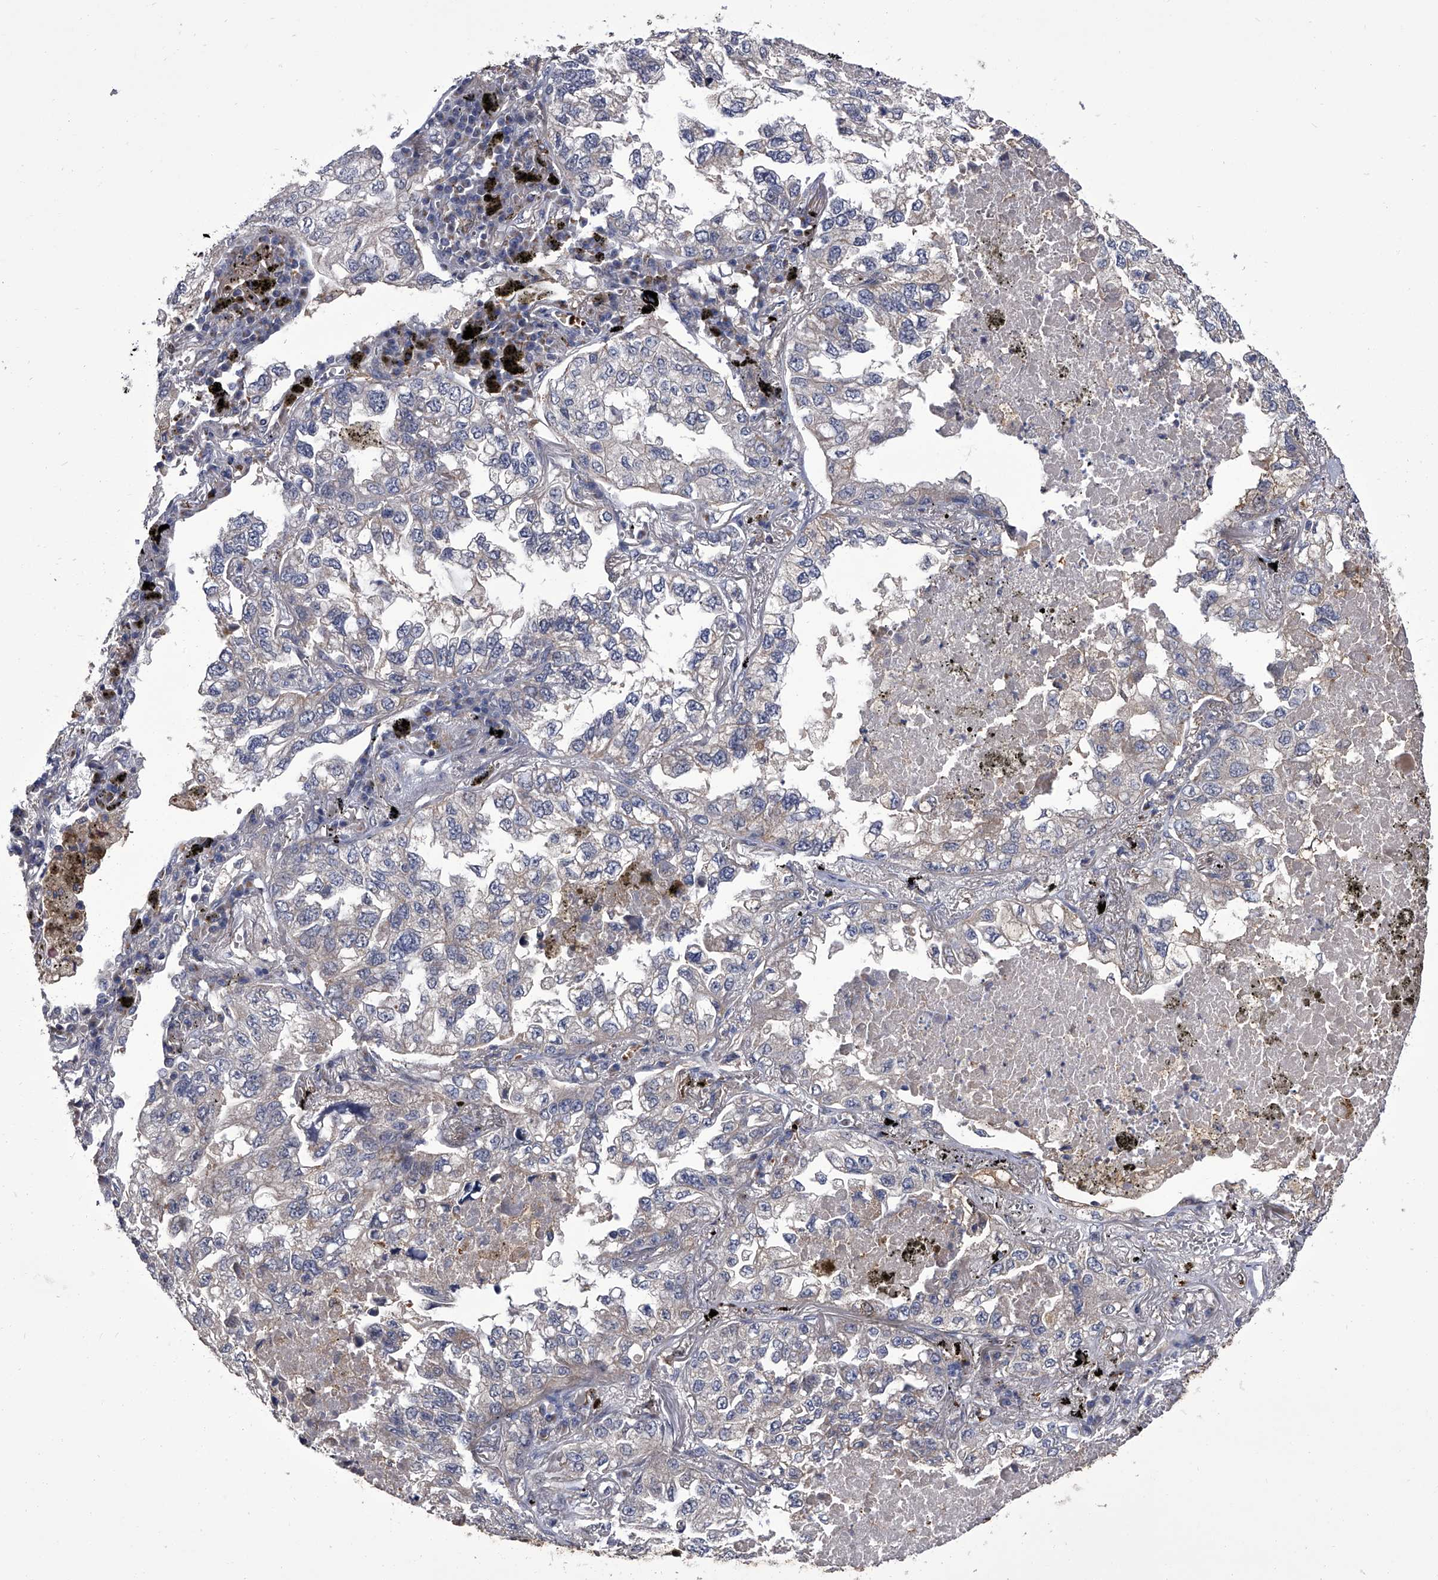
{"staining": {"intensity": "negative", "quantity": "none", "location": "none"}, "tissue": "lung cancer", "cell_type": "Tumor cells", "image_type": "cancer", "snomed": [{"axis": "morphology", "description": "Adenocarcinoma, NOS"}, {"axis": "topography", "description": "Lung"}], "caption": "Lung cancer was stained to show a protein in brown. There is no significant positivity in tumor cells. The staining was performed using DAB to visualize the protein expression in brown, while the nuclei were stained in blue with hematoxylin (Magnification: 20x).", "gene": "STK36", "patient": {"sex": "male", "age": 65}}